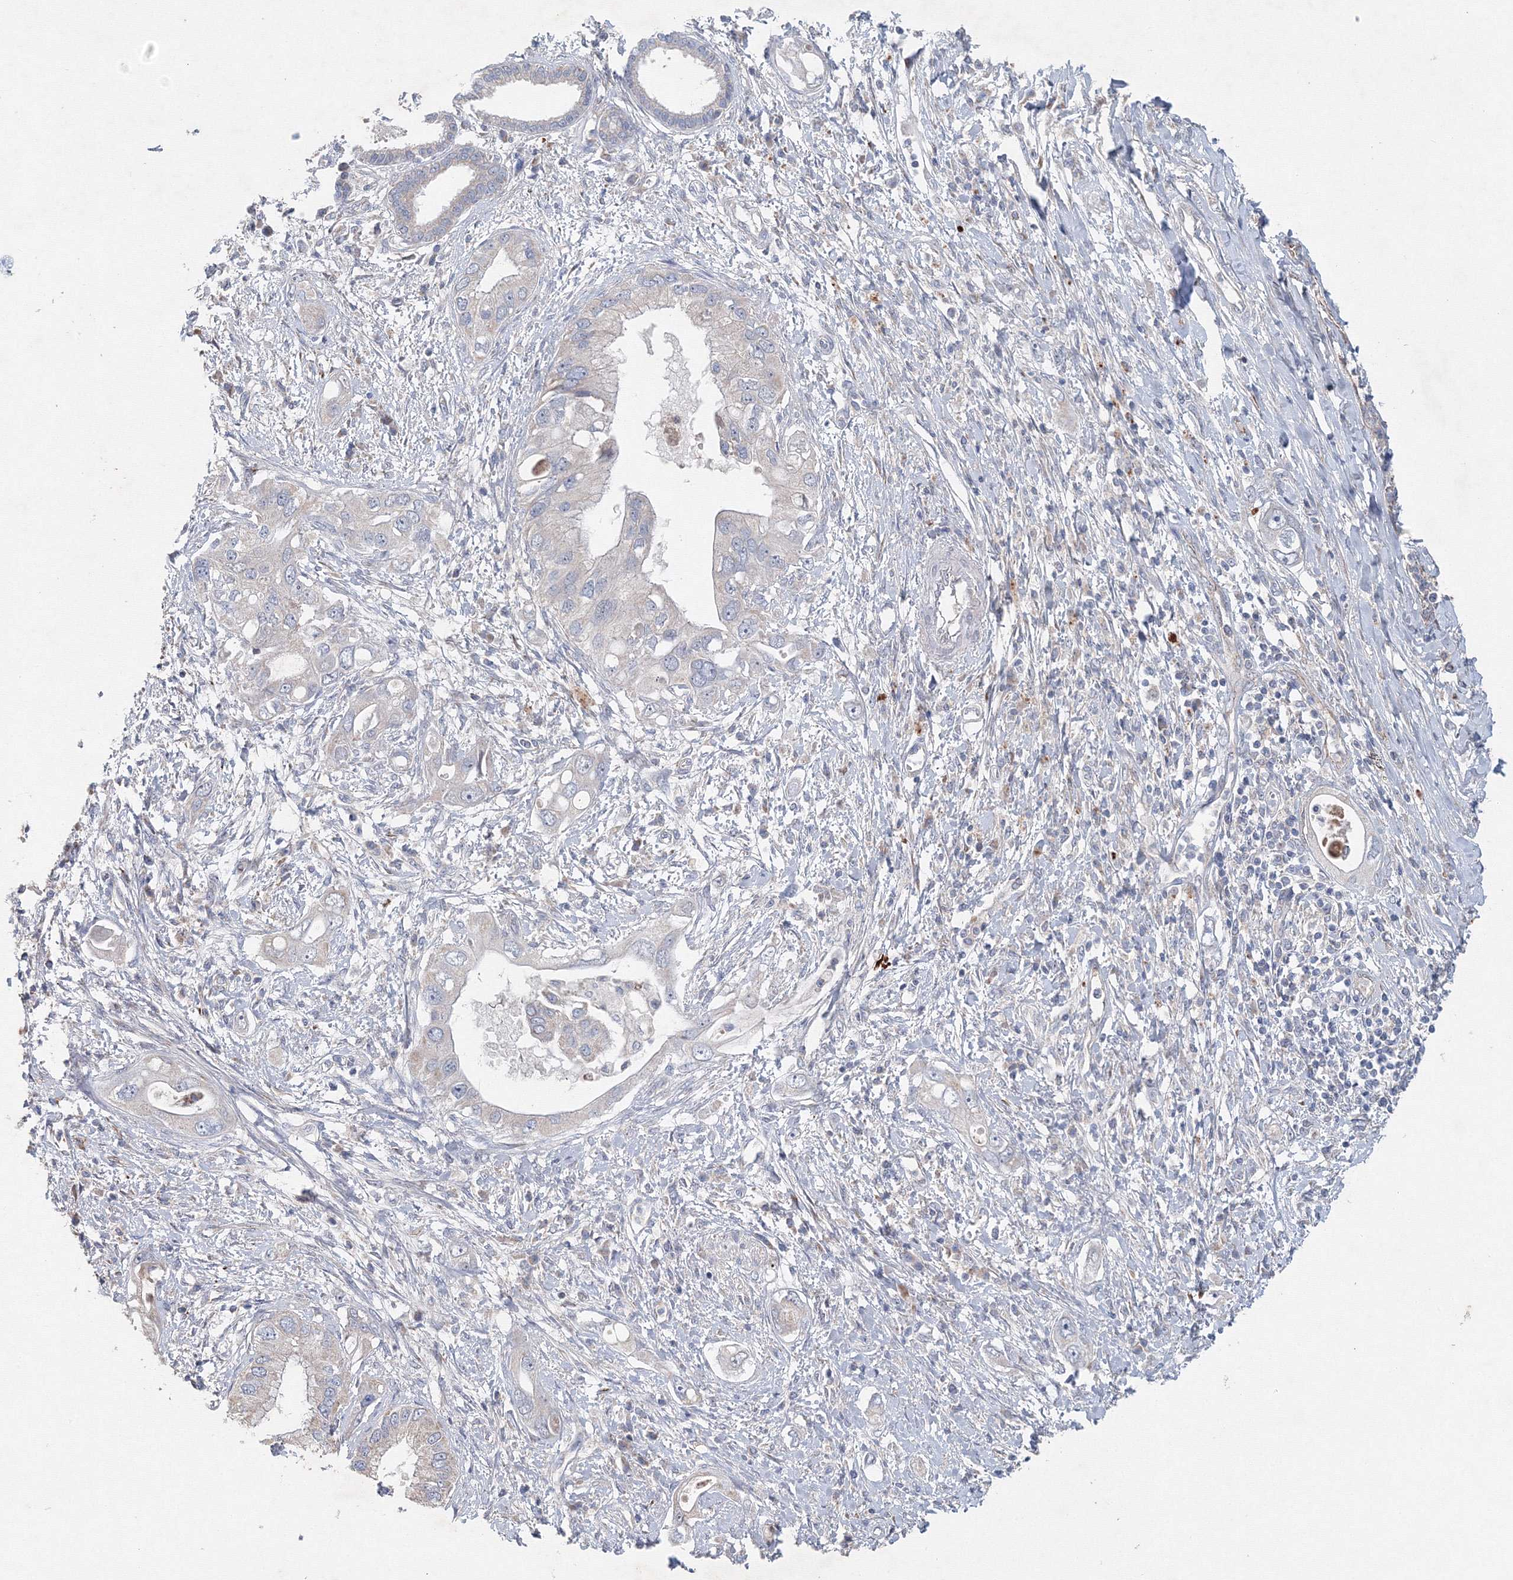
{"staining": {"intensity": "negative", "quantity": "none", "location": "none"}, "tissue": "pancreatic cancer", "cell_type": "Tumor cells", "image_type": "cancer", "snomed": [{"axis": "morphology", "description": "Inflammation, NOS"}, {"axis": "morphology", "description": "Adenocarcinoma, NOS"}, {"axis": "topography", "description": "Pancreas"}], "caption": "An image of pancreatic adenocarcinoma stained for a protein shows no brown staining in tumor cells.", "gene": "WDR49", "patient": {"sex": "female", "age": 56}}